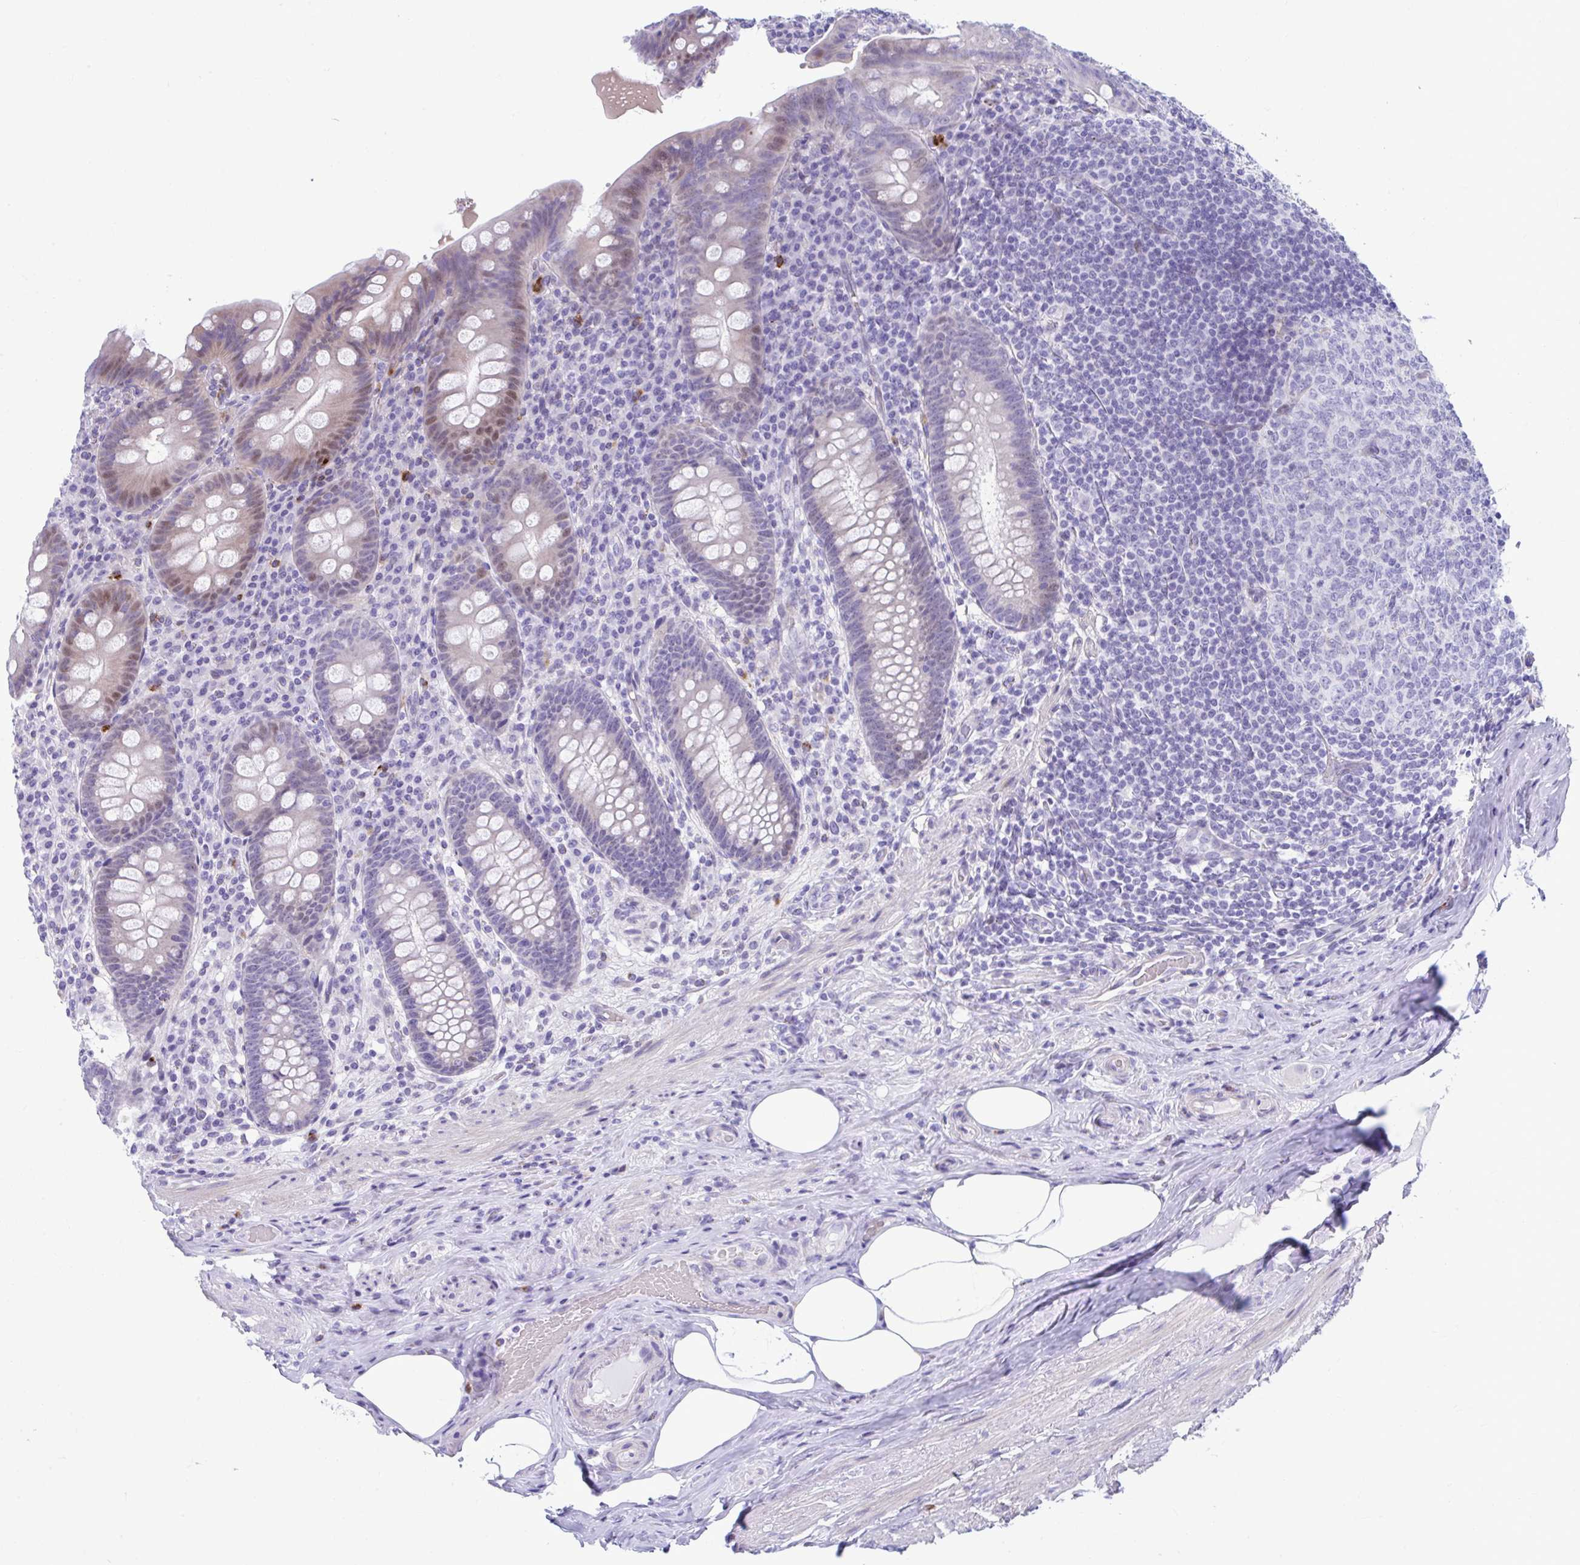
{"staining": {"intensity": "moderate", "quantity": "<25%", "location": "nuclear"}, "tissue": "appendix", "cell_type": "Glandular cells", "image_type": "normal", "snomed": [{"axis": "morphology", "description": "Normal tissue, NOS"}, {"axis": "topography", "description": "Appendix"}], "caption": "Brown immunohistochemical staining in normal appendix reveals moderate nuclear positivity in about <25% of glandular cells.", "gene": "ISL1", "patient": {"sex": "male", "age": 71}}